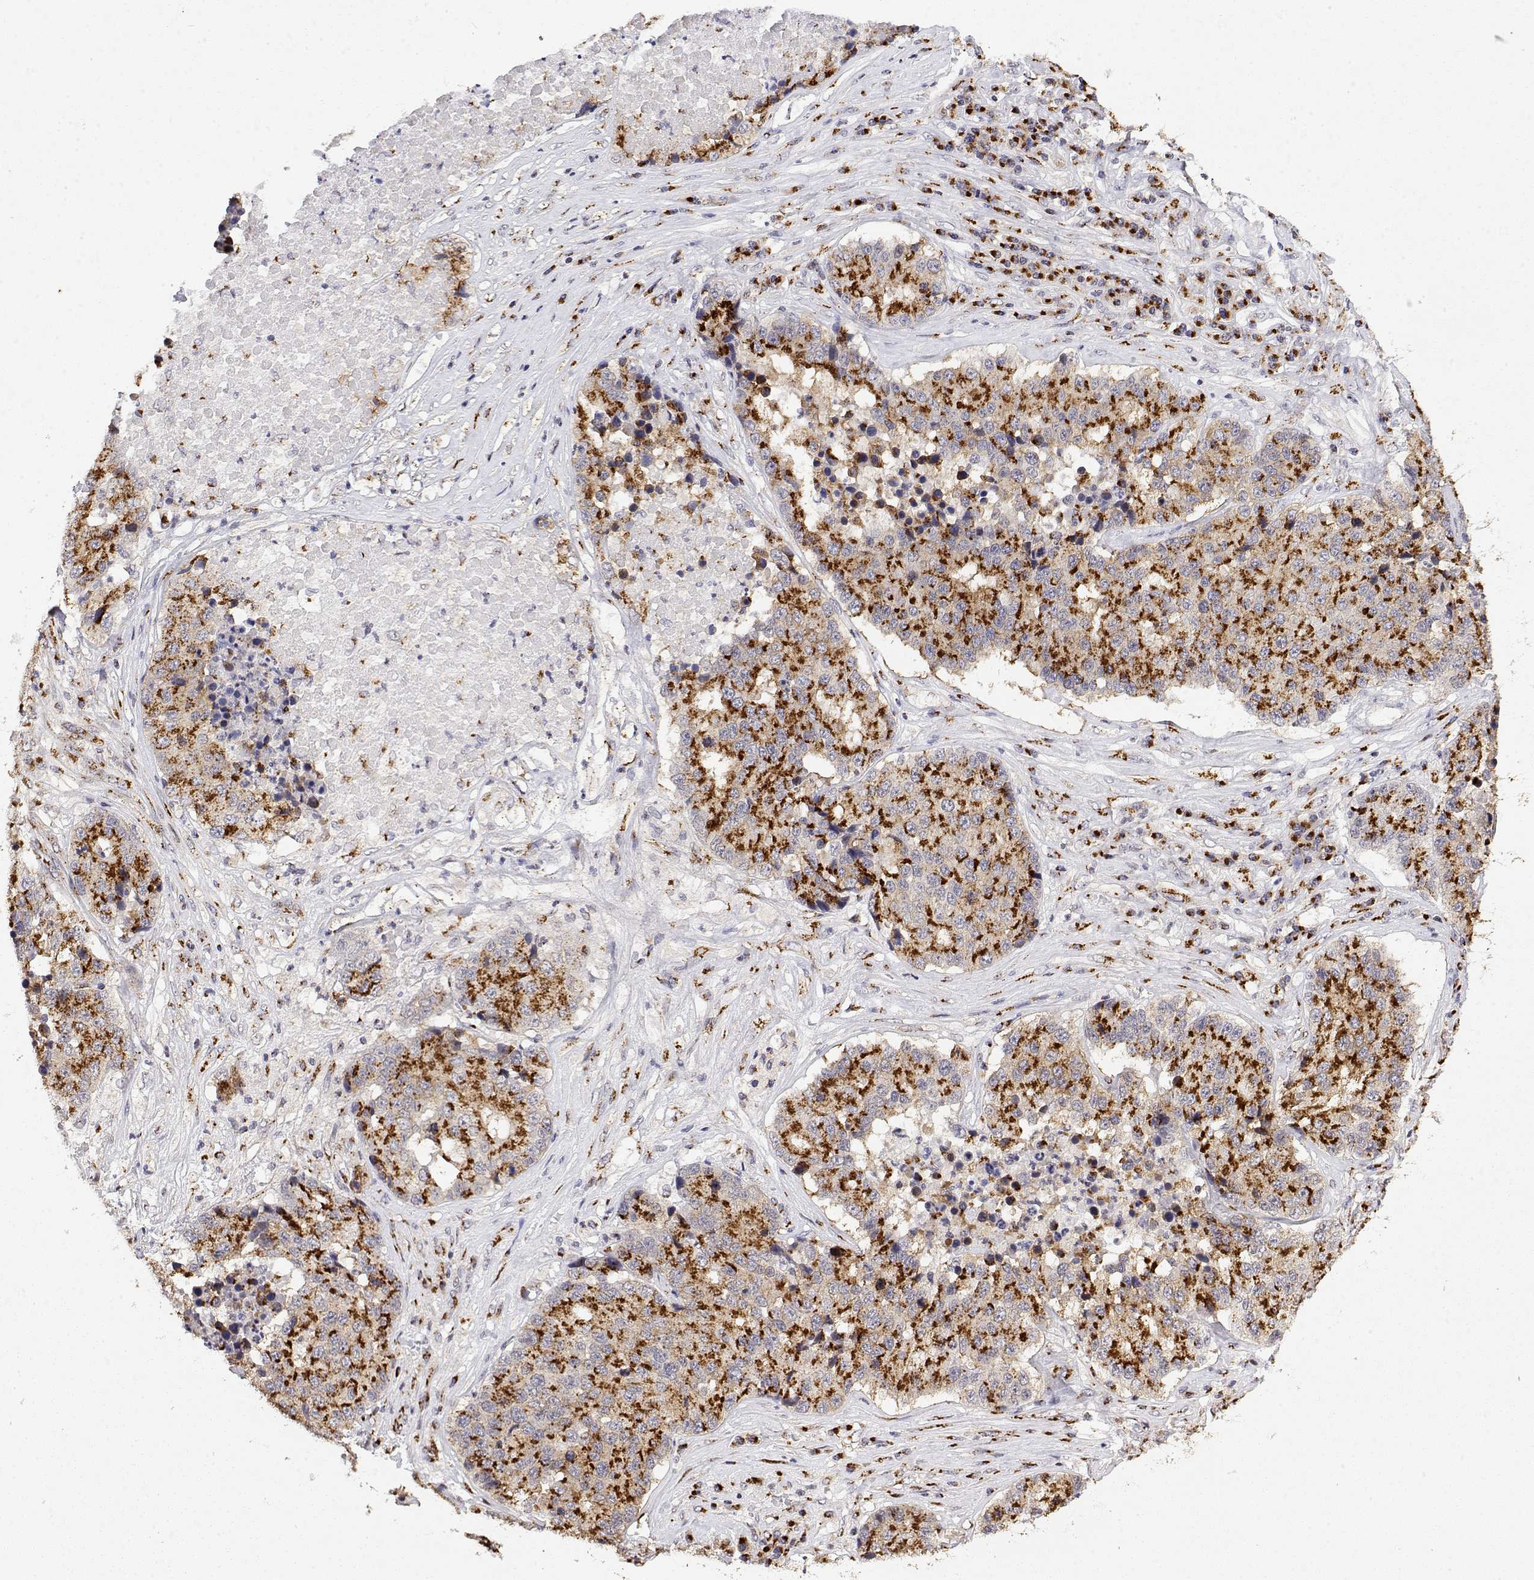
{"staining": {"intensity": "strong", "quantity": ">75%", "location": "cytoplasmic/membranous"}, "tissue": "stomach cancer", "cell_type": "Tumor cells", "image_type": "cancer", "snomed": [{"axis": "morphology", "description": "Adenocarcinoma, NOS"}, {"axis": "topography", "description": "Stomach"}], "caption": "Stomach adenocarcinoma tissue exhibits strong cytoplasmic/membranous expression in about >75% of tumor cells, visualized by immunohistochemistry. The staining is performed using DAB (3,3'-diaminobenzidine) brown chromogen to label protein expression. The nuclei are counter-stained blue using hematoxylin.", "gene": "YIPF3", "patient": {"sex": "male", "age": 71}}